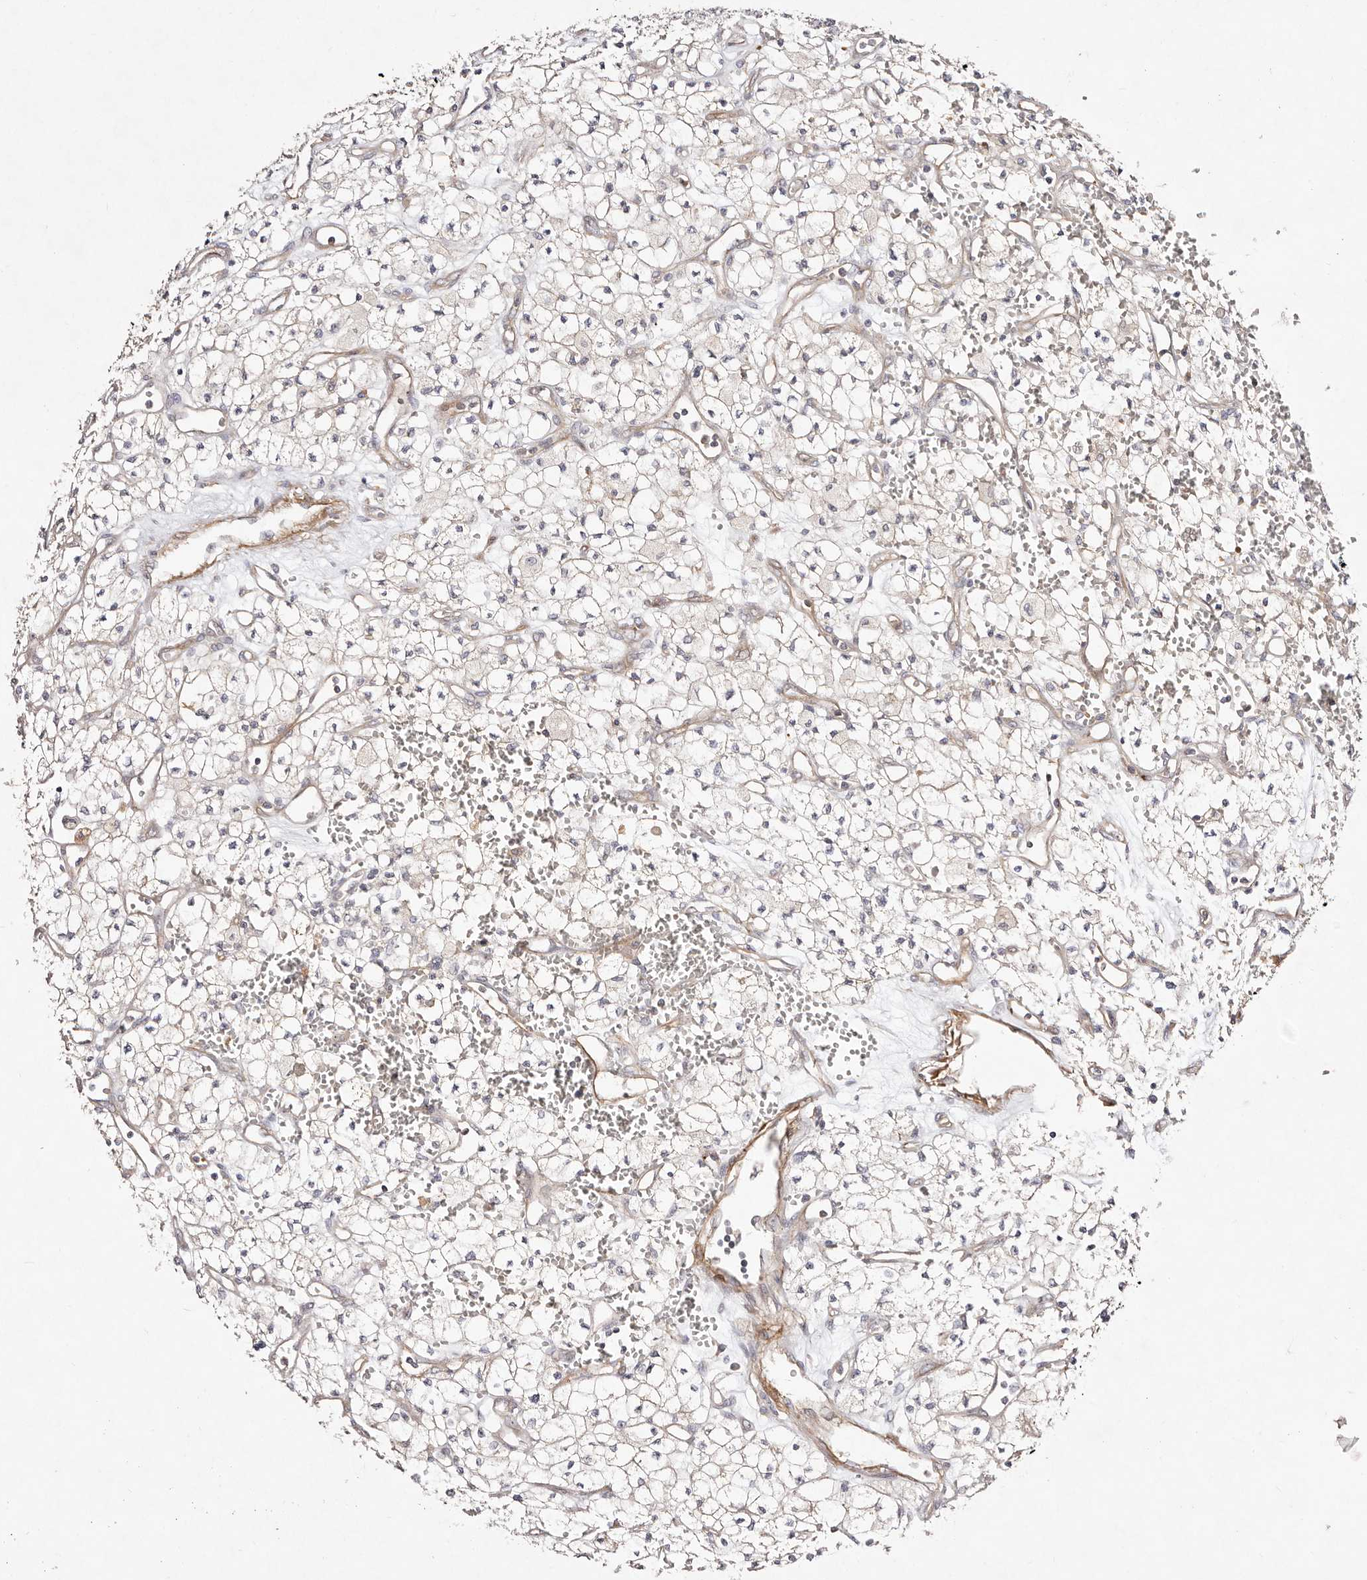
{"staining": {"intensity": "negative", "quantity": "none", "location": "none"}, "tissue": "renal cancer", "cell_type": "Tumor cells", "image_type": "cancer", "snomed": [{"axis": "morphology", "description": "Adenocarcinoma, NOS"}, {"axis": "topography", "description": "Kidney"}], "caption": "Immunohistochemical staining of renal cancer (adenocarcinoma) shows no significant positivity in tumor cells.", "gene": "MTMR11", "patient": {"sex": "male", "age": 59}}